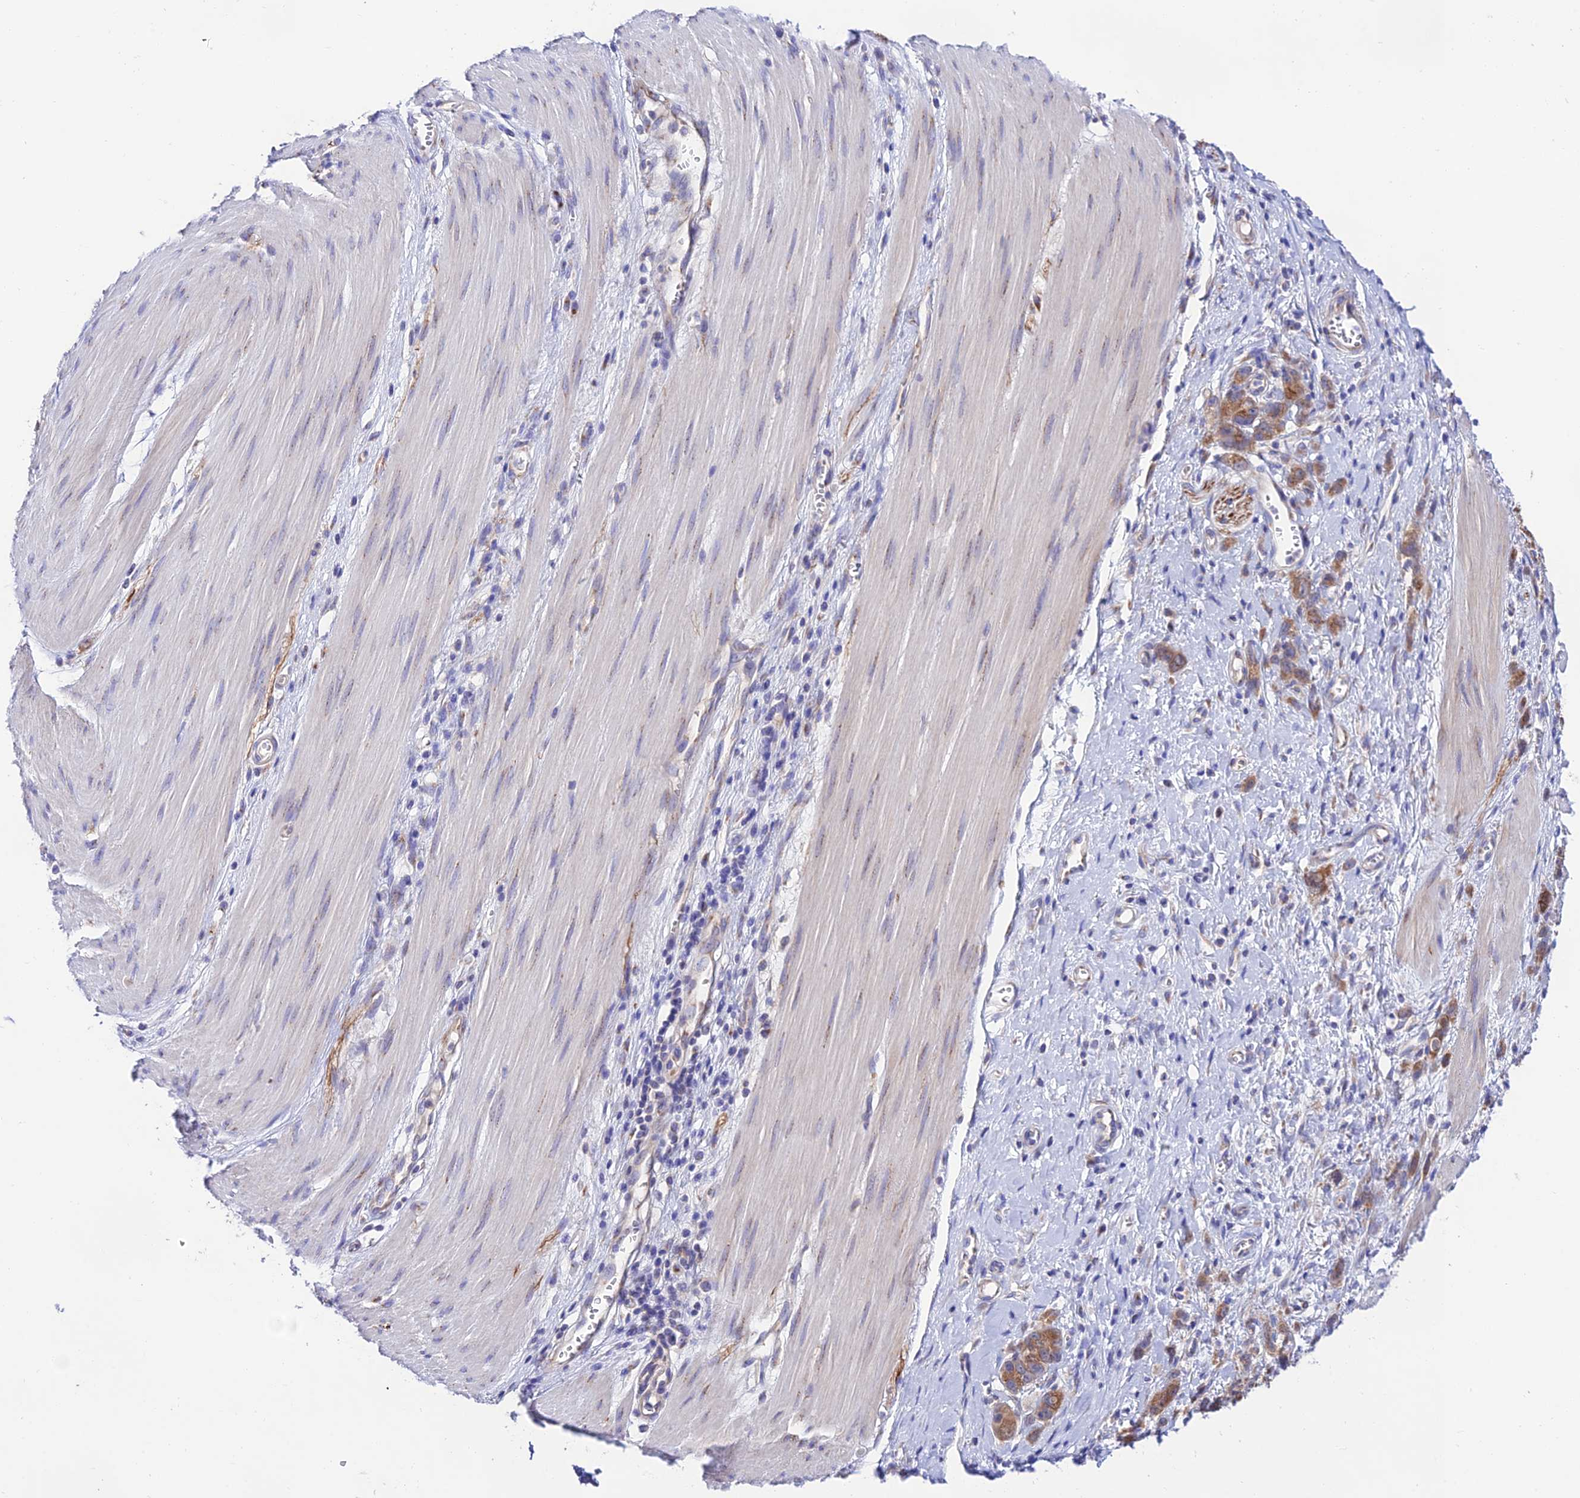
{"staining": {"intensity": "moderate", "quantity": ">75%", "location": "cytoplasmic/membranous"}, "tissue": "stomach cancer", "cell_type": "Tumor cells", "image_type": "cancer", "snomed": [{"axis": "morphology", "description": "Adenocarcinoma, NOS"}, {"axis": "topography", "description": "Stomach"}], "caption": "Protein analysis of stomach adenocarcinoma tissue demonstrates moderate cytoplasmic/membranous expression in approximately >75% of tumor cells. The staining was performed using DAB, with brown indicating positive protein expression. Nuclei are stained blue with hematoxylin.", "gene": "LACTB2", "patient": {"sex": "female", "age": 76}}